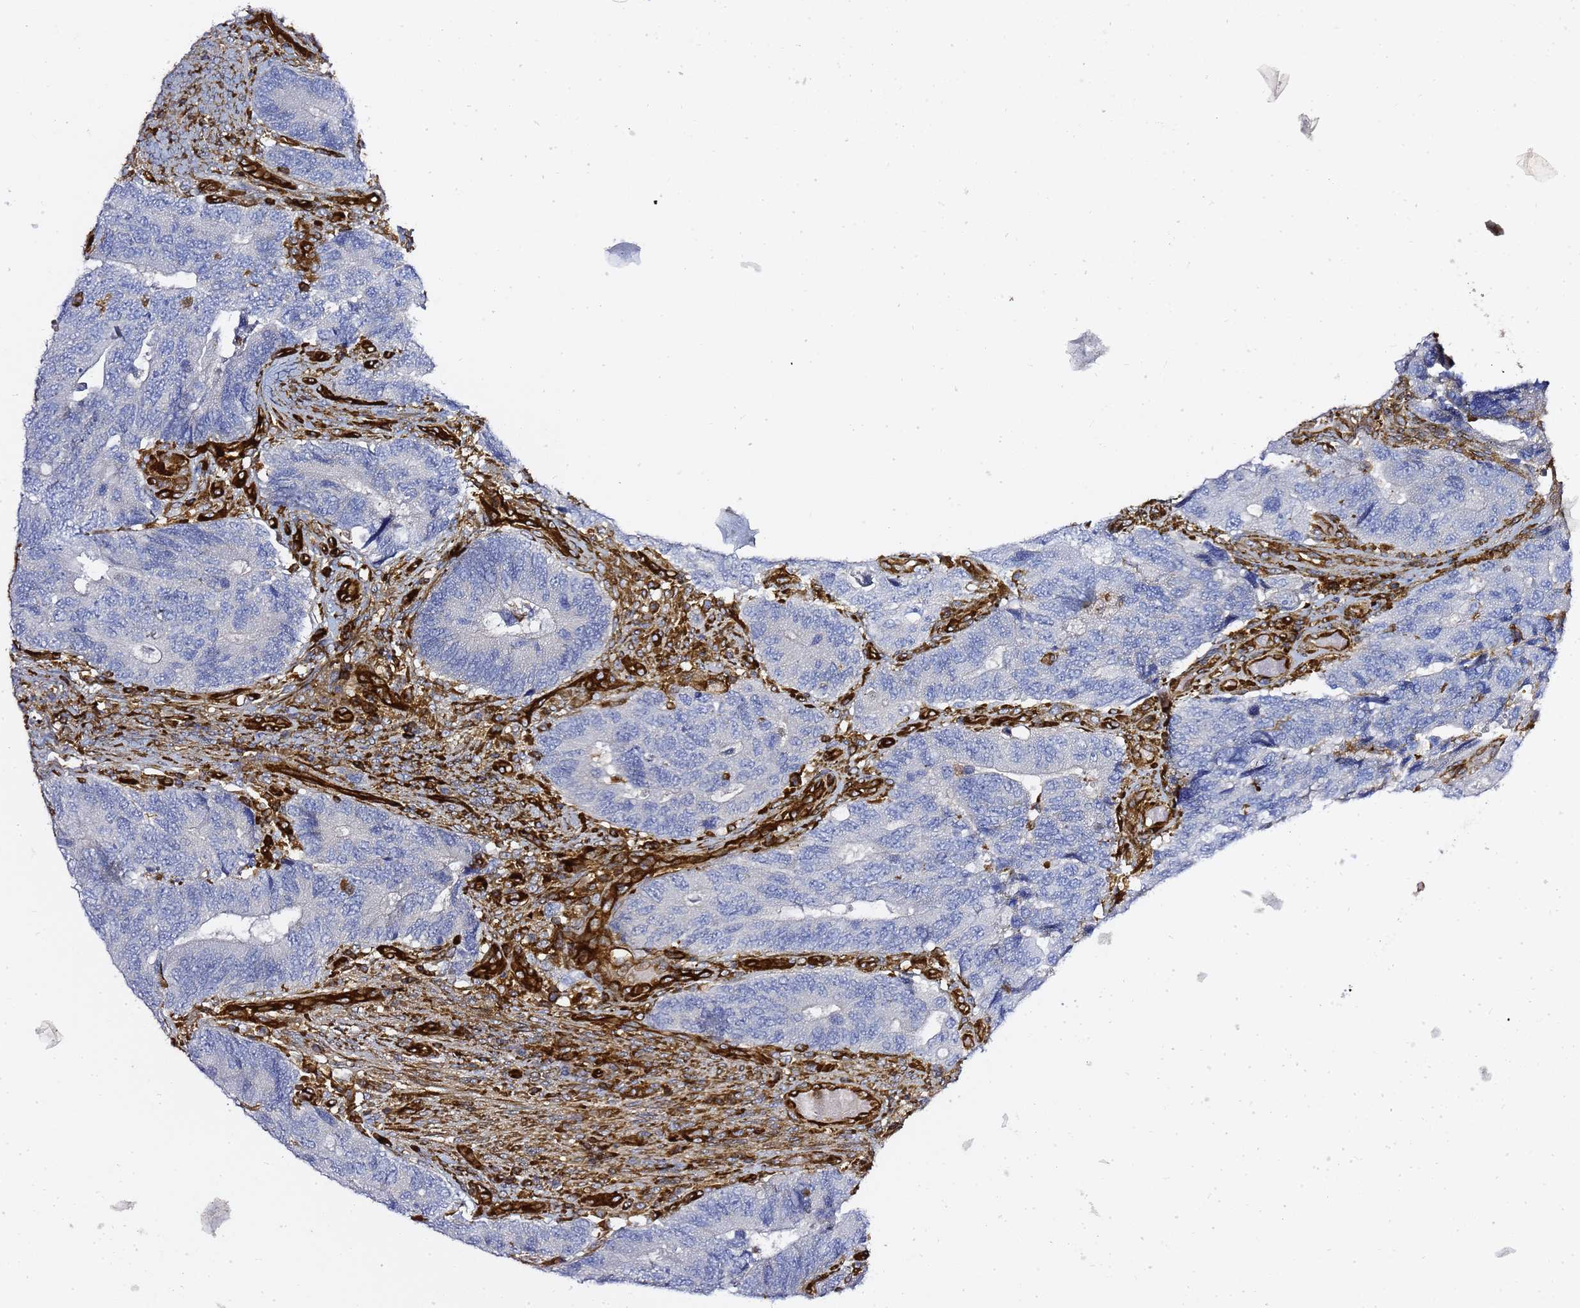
{"staining": {"intensity": "negative", "quantity": "none", "location": "none"}, "tissue": "colorectal cancer", "cell_type": "Tumor cells", "image_type": "cancer", "snomed": [{"axis": "morphology", "description": "Adenocarcinoma, NOS"}, {"axis": "topography", "description": "Colon"}], "caption": "This is an immunohistochemistry (IHC) micrograph of human adenocarcinoma (colorectal). There is no positivity in tumor cells.", "gene": "ZBTB8OS", "patient": {"sex": "male", "age": 87}}